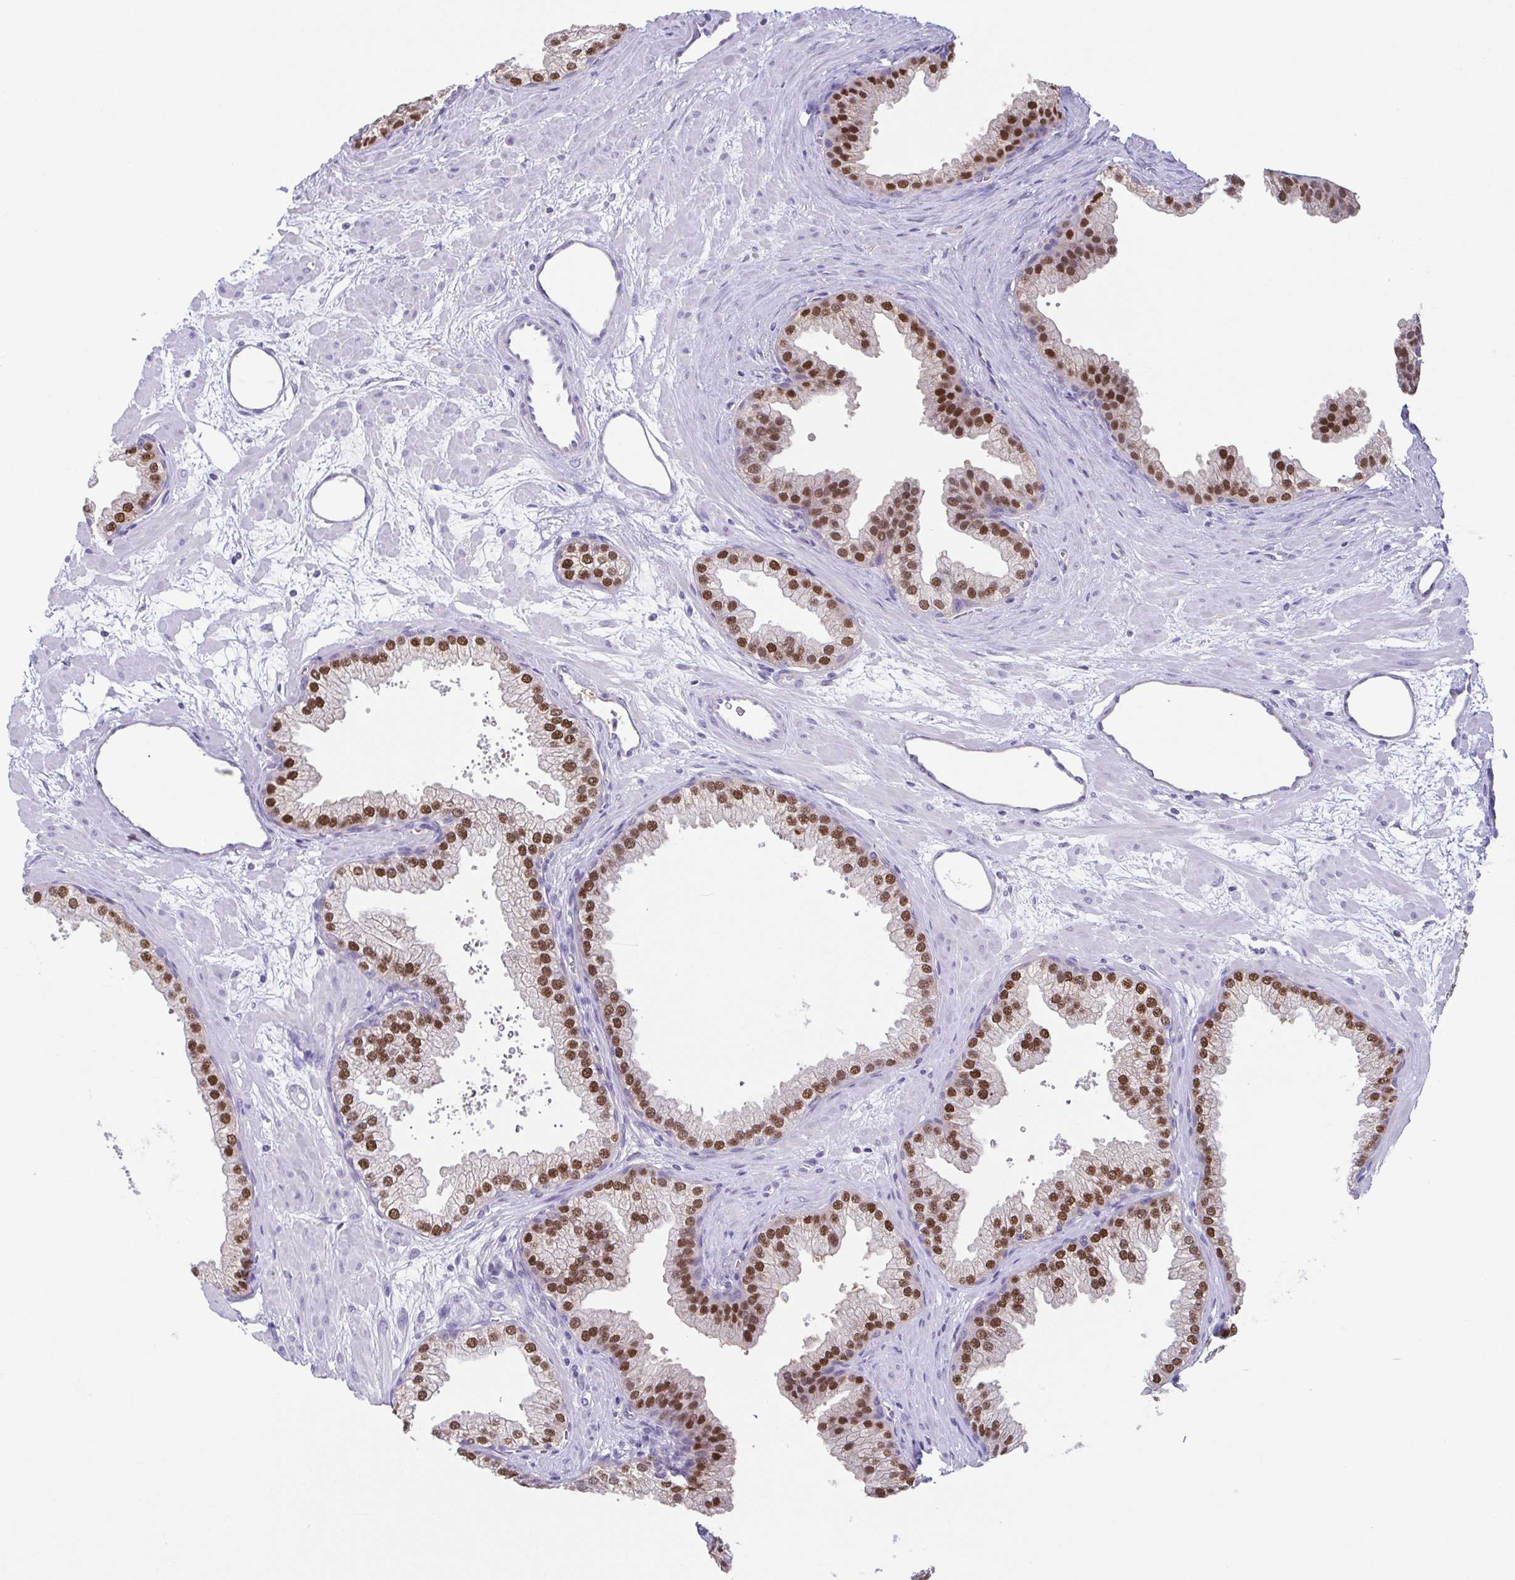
{"staining": {"intensity": "strong", "quantity": "25%-75%", "location": "nuclear"}, "tissue": "prostate", "cell_type": "Glandular cells", "image_type": "normal", "snomed": [{"axis": "morphology", "description": "Normal tissue, NOS"}, {"axis": "topography", "description": "Prostate"}], "caption": "A high-resolution histopathology image shows immunohistochemistry staining of unremarkable prostate, which shows strong nuclear positivity in approximately 25%-75% of glandular cells.", "gene": "UBE2Q1", "patient": {"sex": "male", "age": 37}}